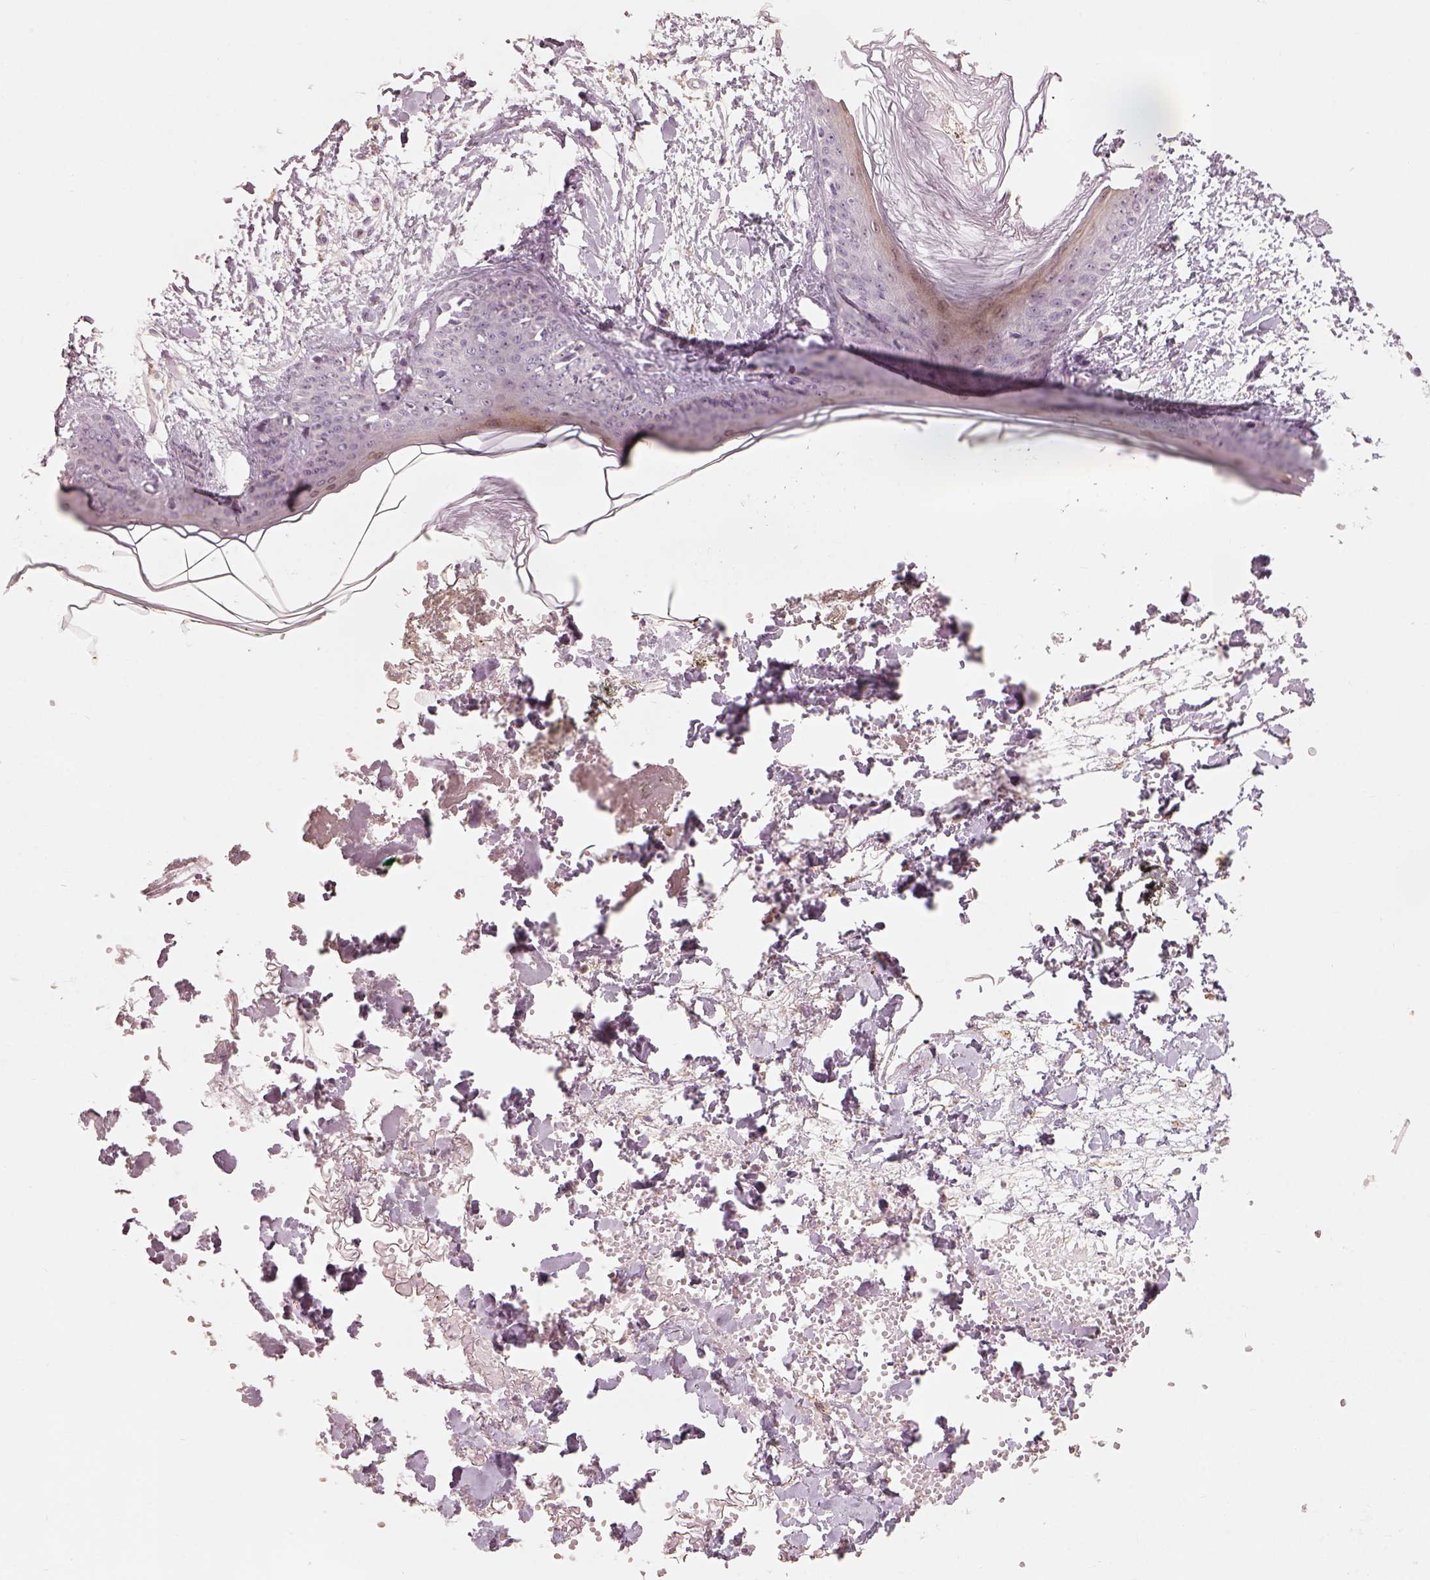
{"staining": {"intensity": "negative", "quantity": "none", "location": "none"}, "tissue": "skin", "cell_type": "Fibroblasts", "image_type": "normal", "snomed": [{"axis": "morphology", "description": "Normal tissue, NOS"}, {"axis": "topography", "description": "Skin"}], "caption": "Immunohistochemistry (IHC) image of benign human skin stained for a protein (brown), which reveals no expression in fibroblasts.", "gene": "CDS1", "patient": {"sex": "female", "age": 34}}